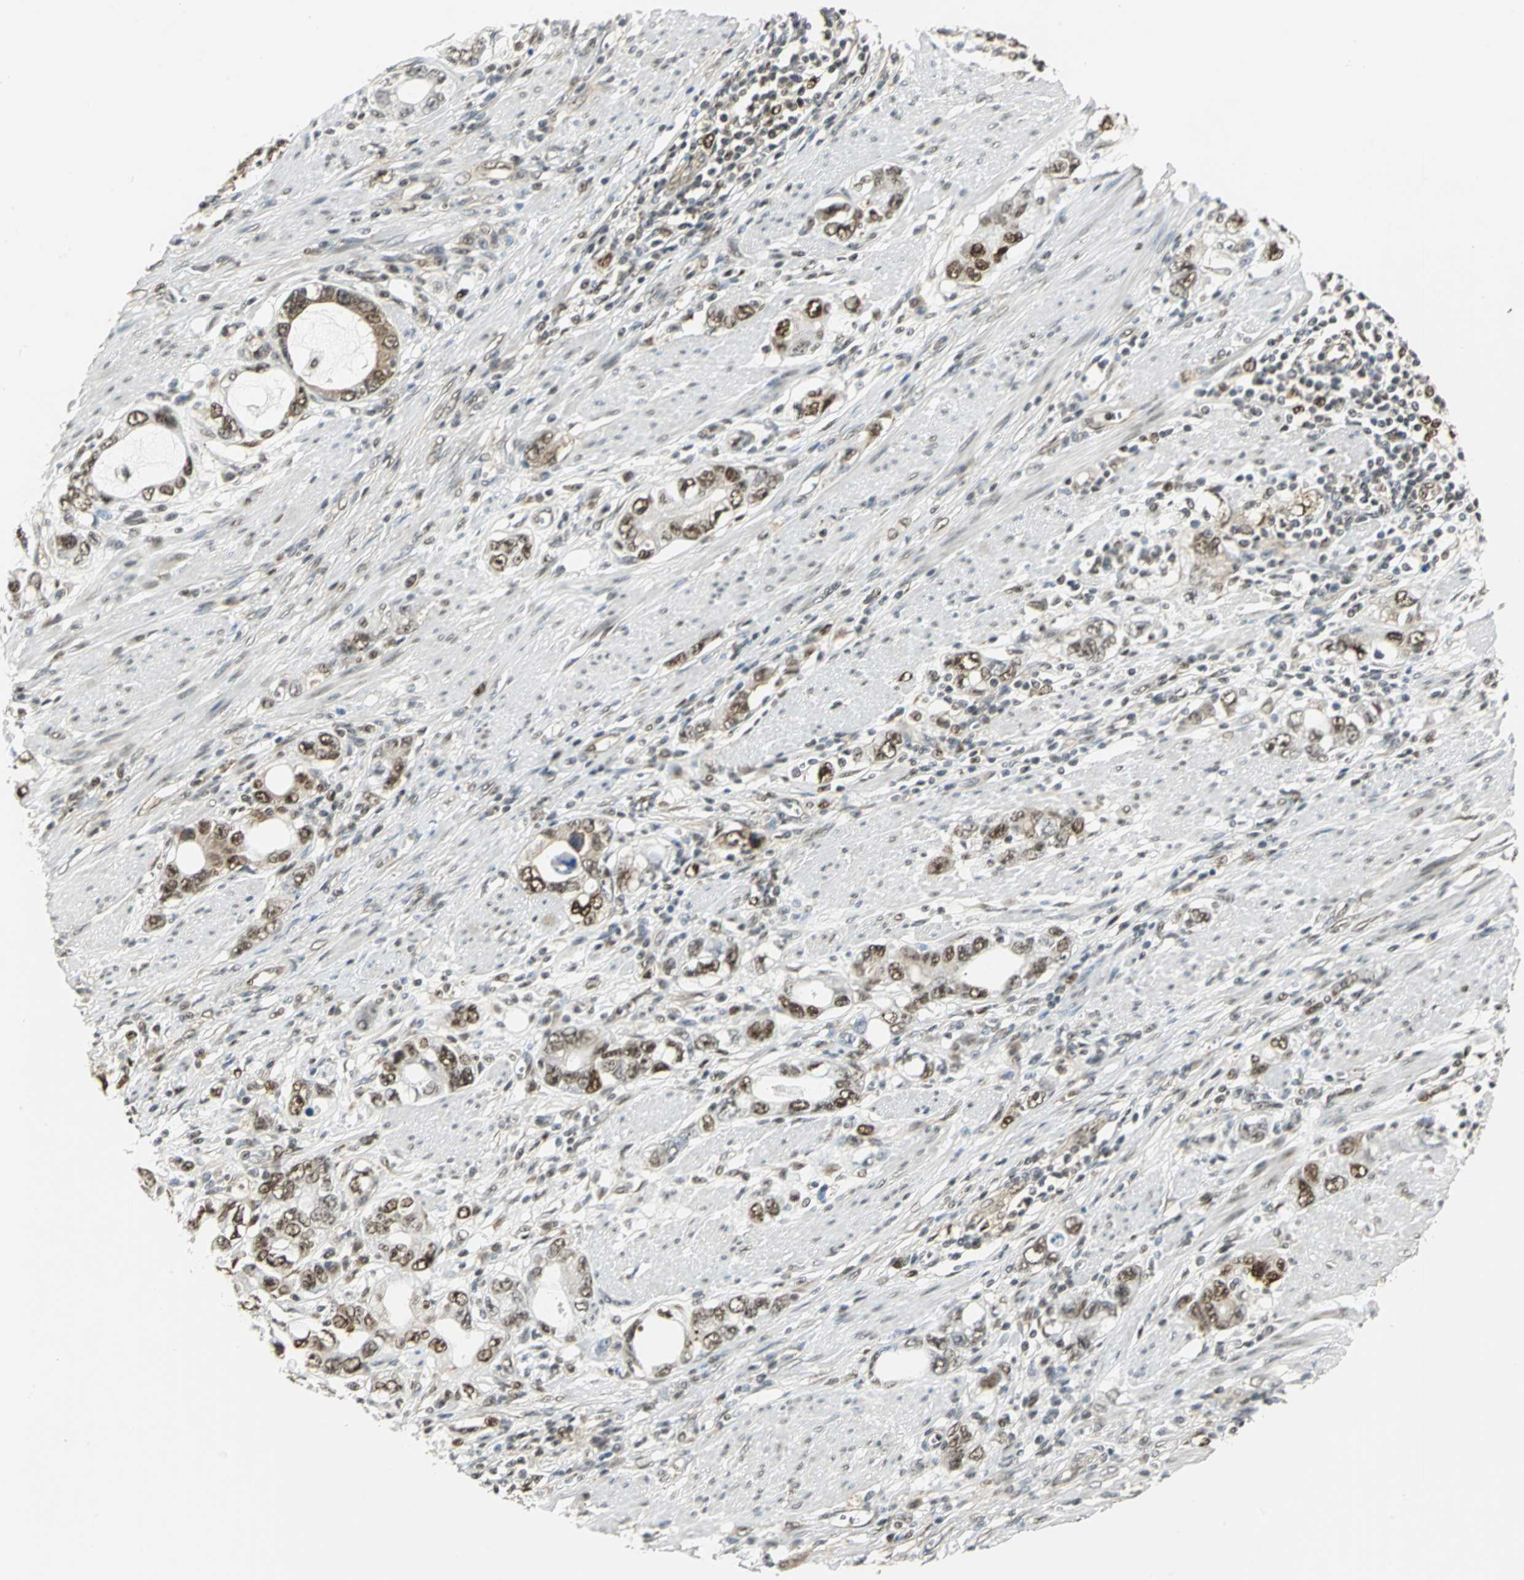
{"staining": {"intensity": "moderate", "quantity": ">75%", "location": "cytoplasmic/membranous,nuclear"}, "tissue": "stomach cancer", "cell_type": "Tumor cells", "image_type": "cancer", "snomed": [{"axis": "morphology", "description": "Adenocarcinoma, NOS"}, {"axis": "topography", "description": "Stomach, lower"}], "caption": "A micrograph showing moderate cytoplasmic/membranous and nuclear positivity in about >75% of tumor cells in adenocarcinoma (stomach), as visualized by brown immunohistochemical staining.", "gene": "DDX5", "patient": {"sex": "female", "age": 93}}